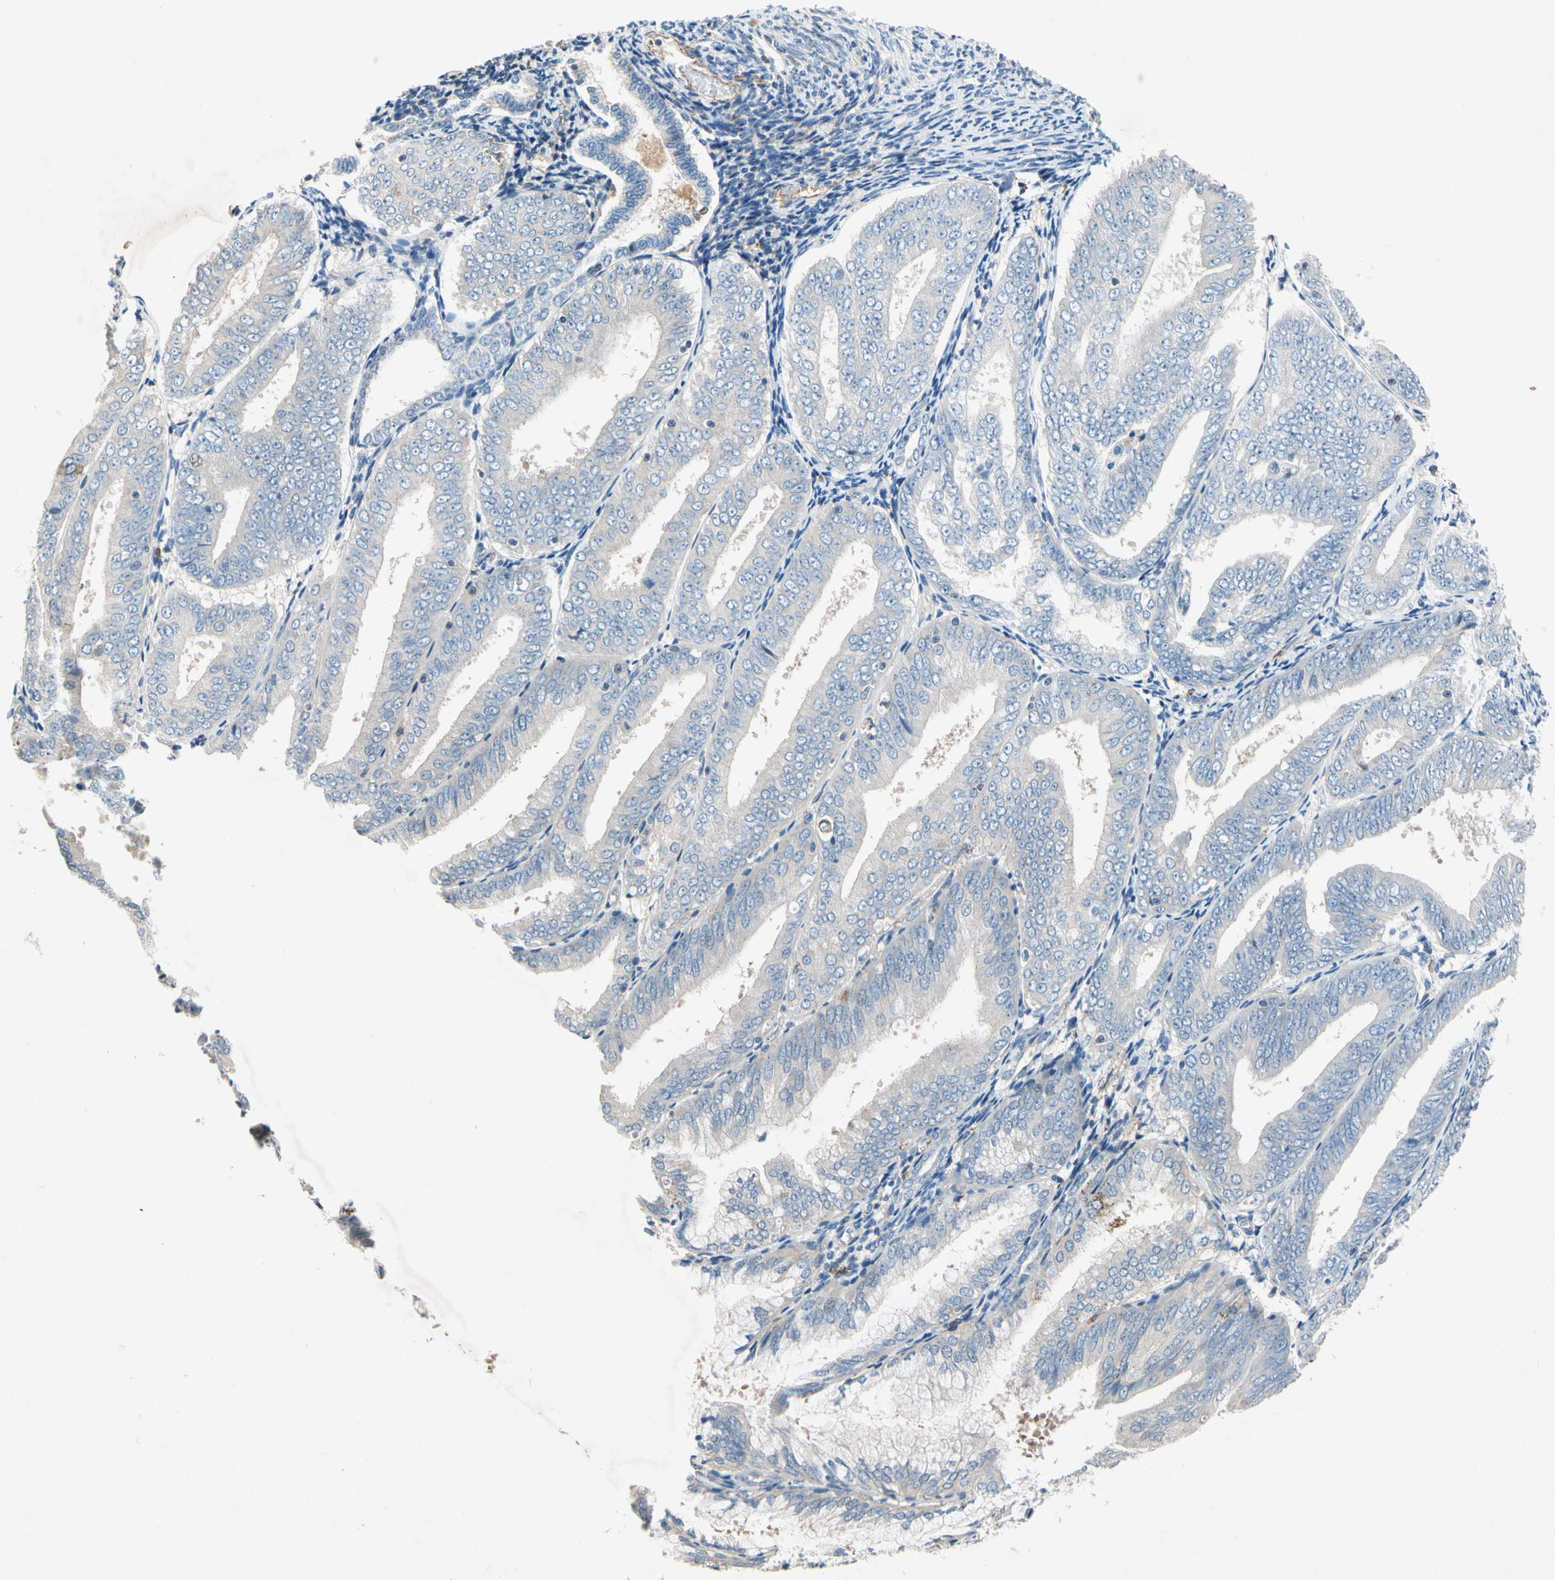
{"staining": {"intensity": "negative", "quantity": "none", "location": "none"}, "tissue": "endometrial cancer", "cell_type": "Tumor cells", "image_type": "cancer", "snomed": [{"axis": "morphology", "description": "Adenocarcinoma, NOS"}, {"axis": "topography", "description": "Endometrium"}], "caption": "Tumor cells show no significant protein expression in endometrial adenocarcinoma.", "gene": "NDFIP2", "patient": {"sex": "female", "age": 63}}